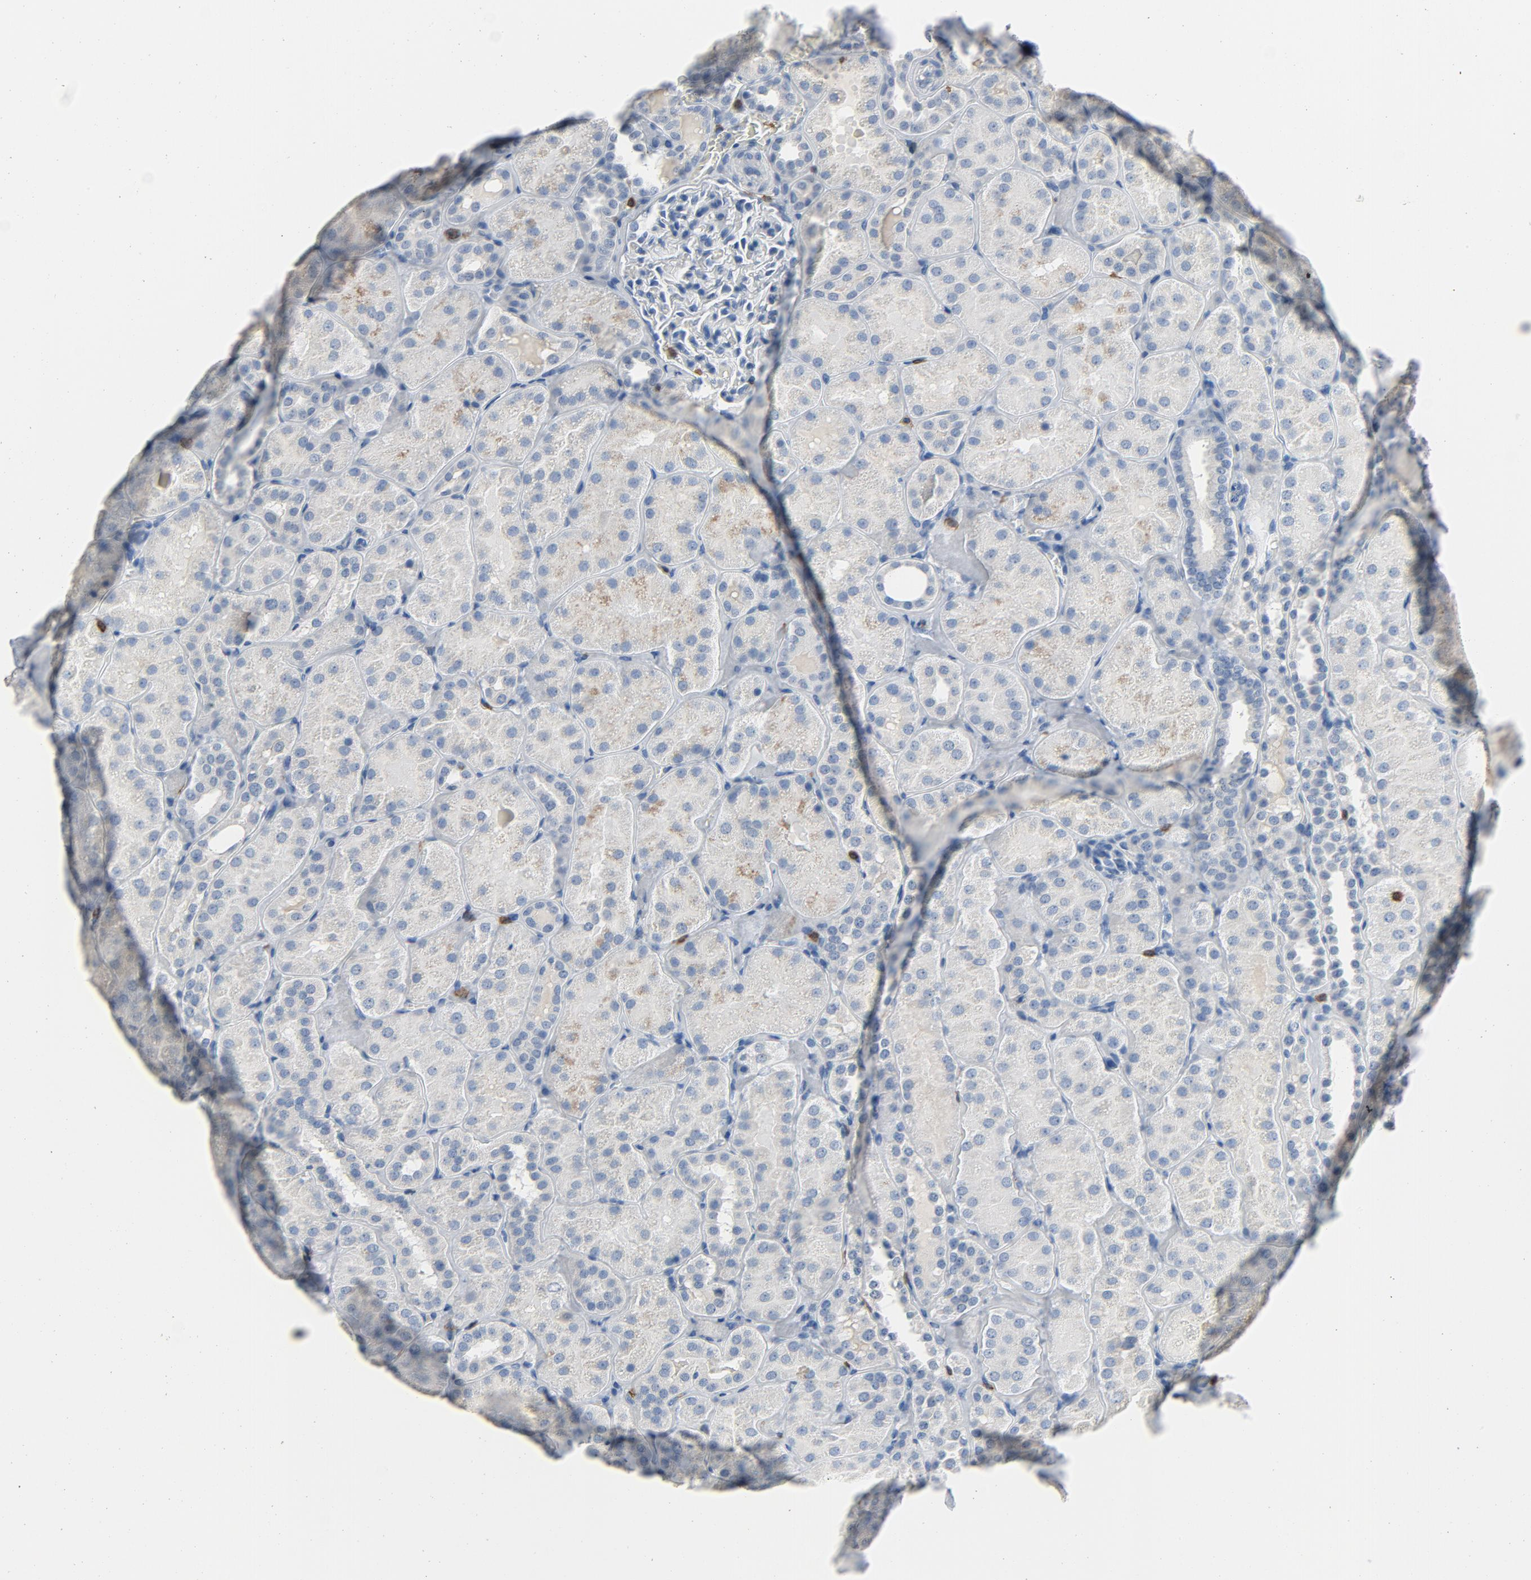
{"staining": {"intensity": "negative", "quantity": "none", "location": "none"}, "tissue": "kidney", "cell_type": "Cells in glomeruli", "image_type": "normal", "snomed": [{"axis": "morphology", "description": "Normal tissue, NOS"}, {"axis": "topography", "description": "Kidney"}], "caption": "Photomicrograph shows no significant protein positivity in cells in glomeruli of normal kidney. (DAB immunohistochemistry (IHC) with hematoxylin counter stain).", "gene": "LCK", "patient": {"sex": "male", "age": 28}}